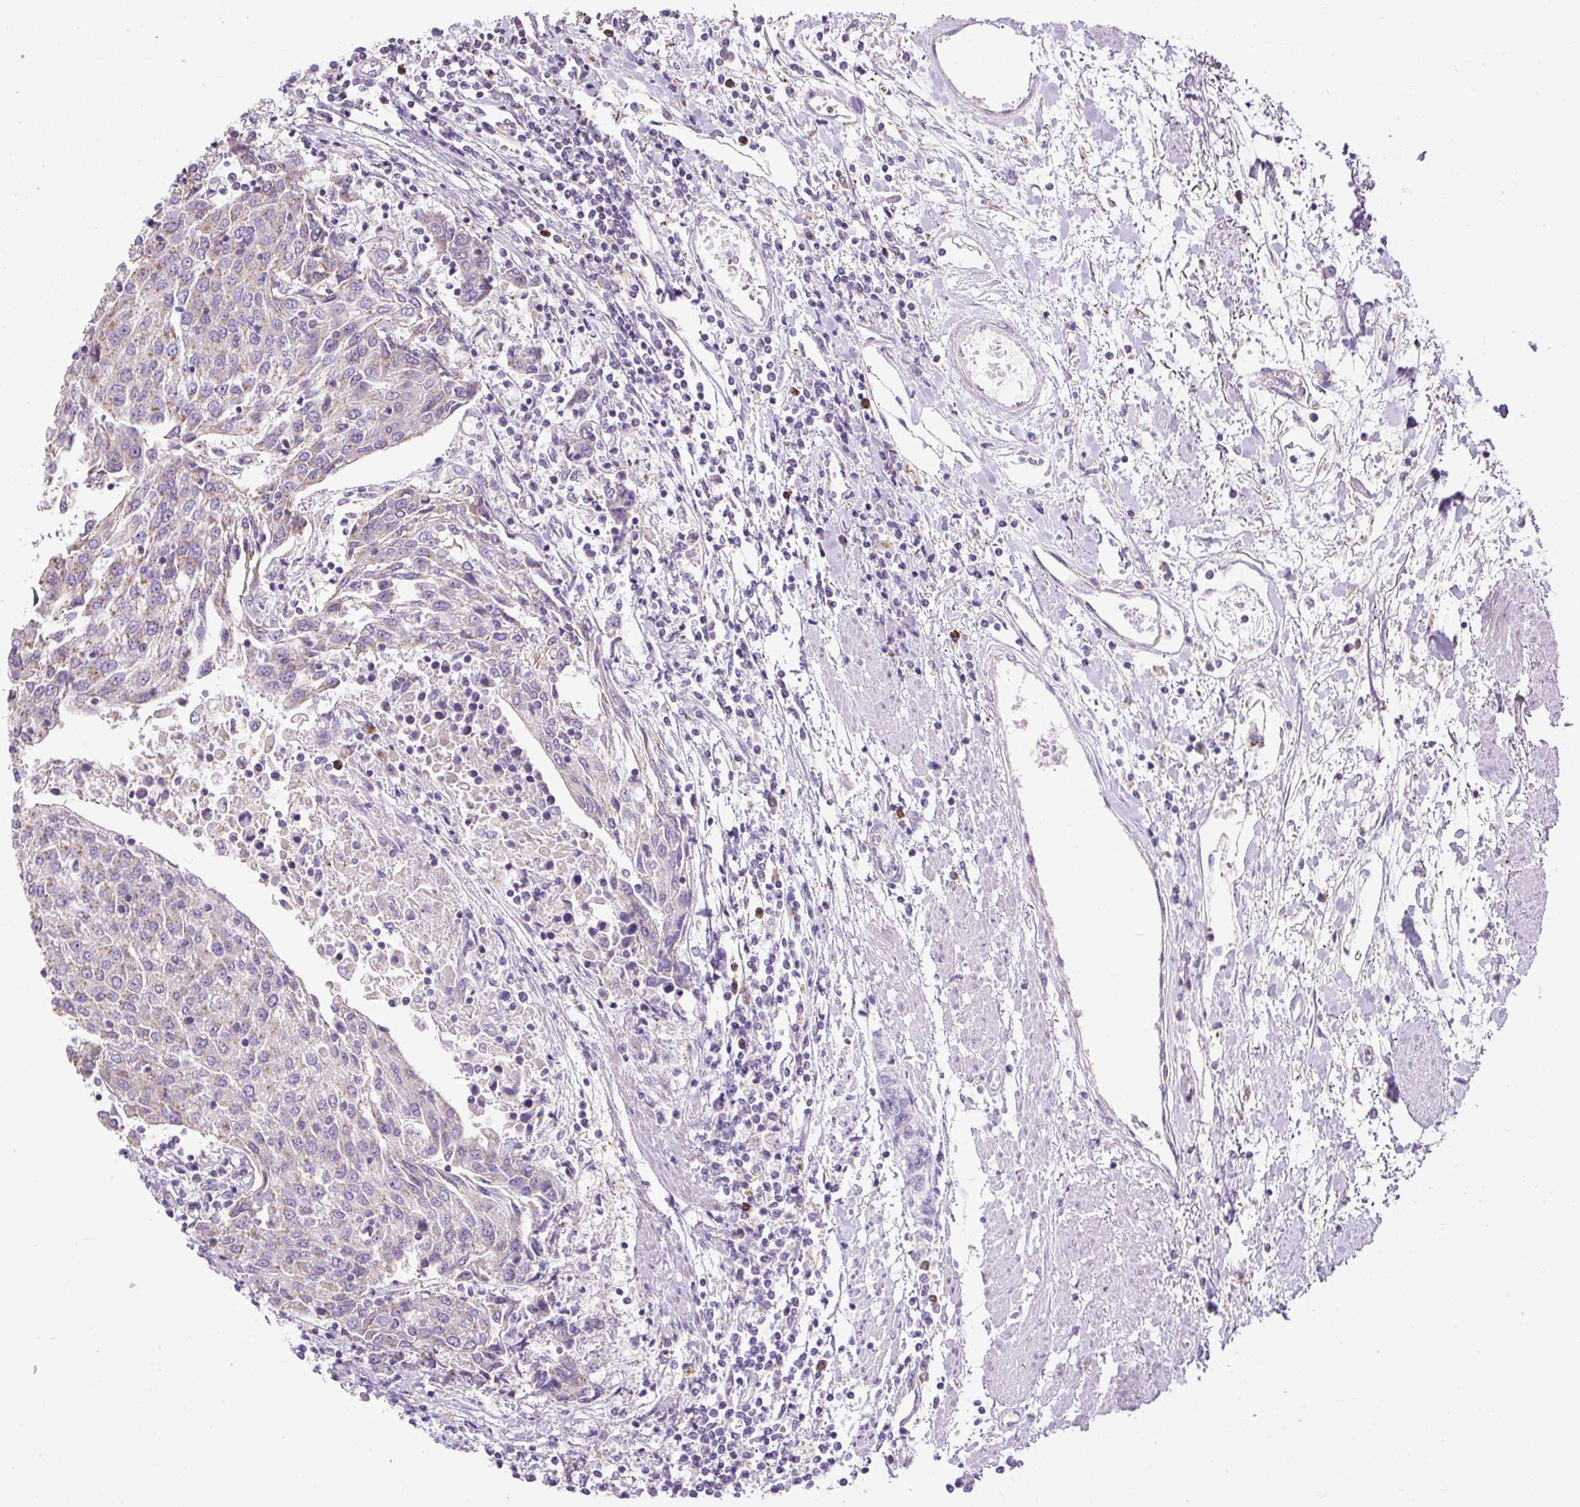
{"staining": {"intensity": "negative", "quantity": "none", "location": "none"}, "tissue": "urothelial cancer", "cell_type": "Tumor cells", "image_type": "cancer", "snomed": [{"axis": "morphology", "description": "Urothelial carcinoma, High grade"}, {"axis": "topography", "description": "Urinary bladder"}], "caption": "Immunohistochemical staining of urothelial cancer exhibits no significant positivity in tumor cells.", "gene": "CFAP47", "patient": {"sex": "female", "age": 85}}